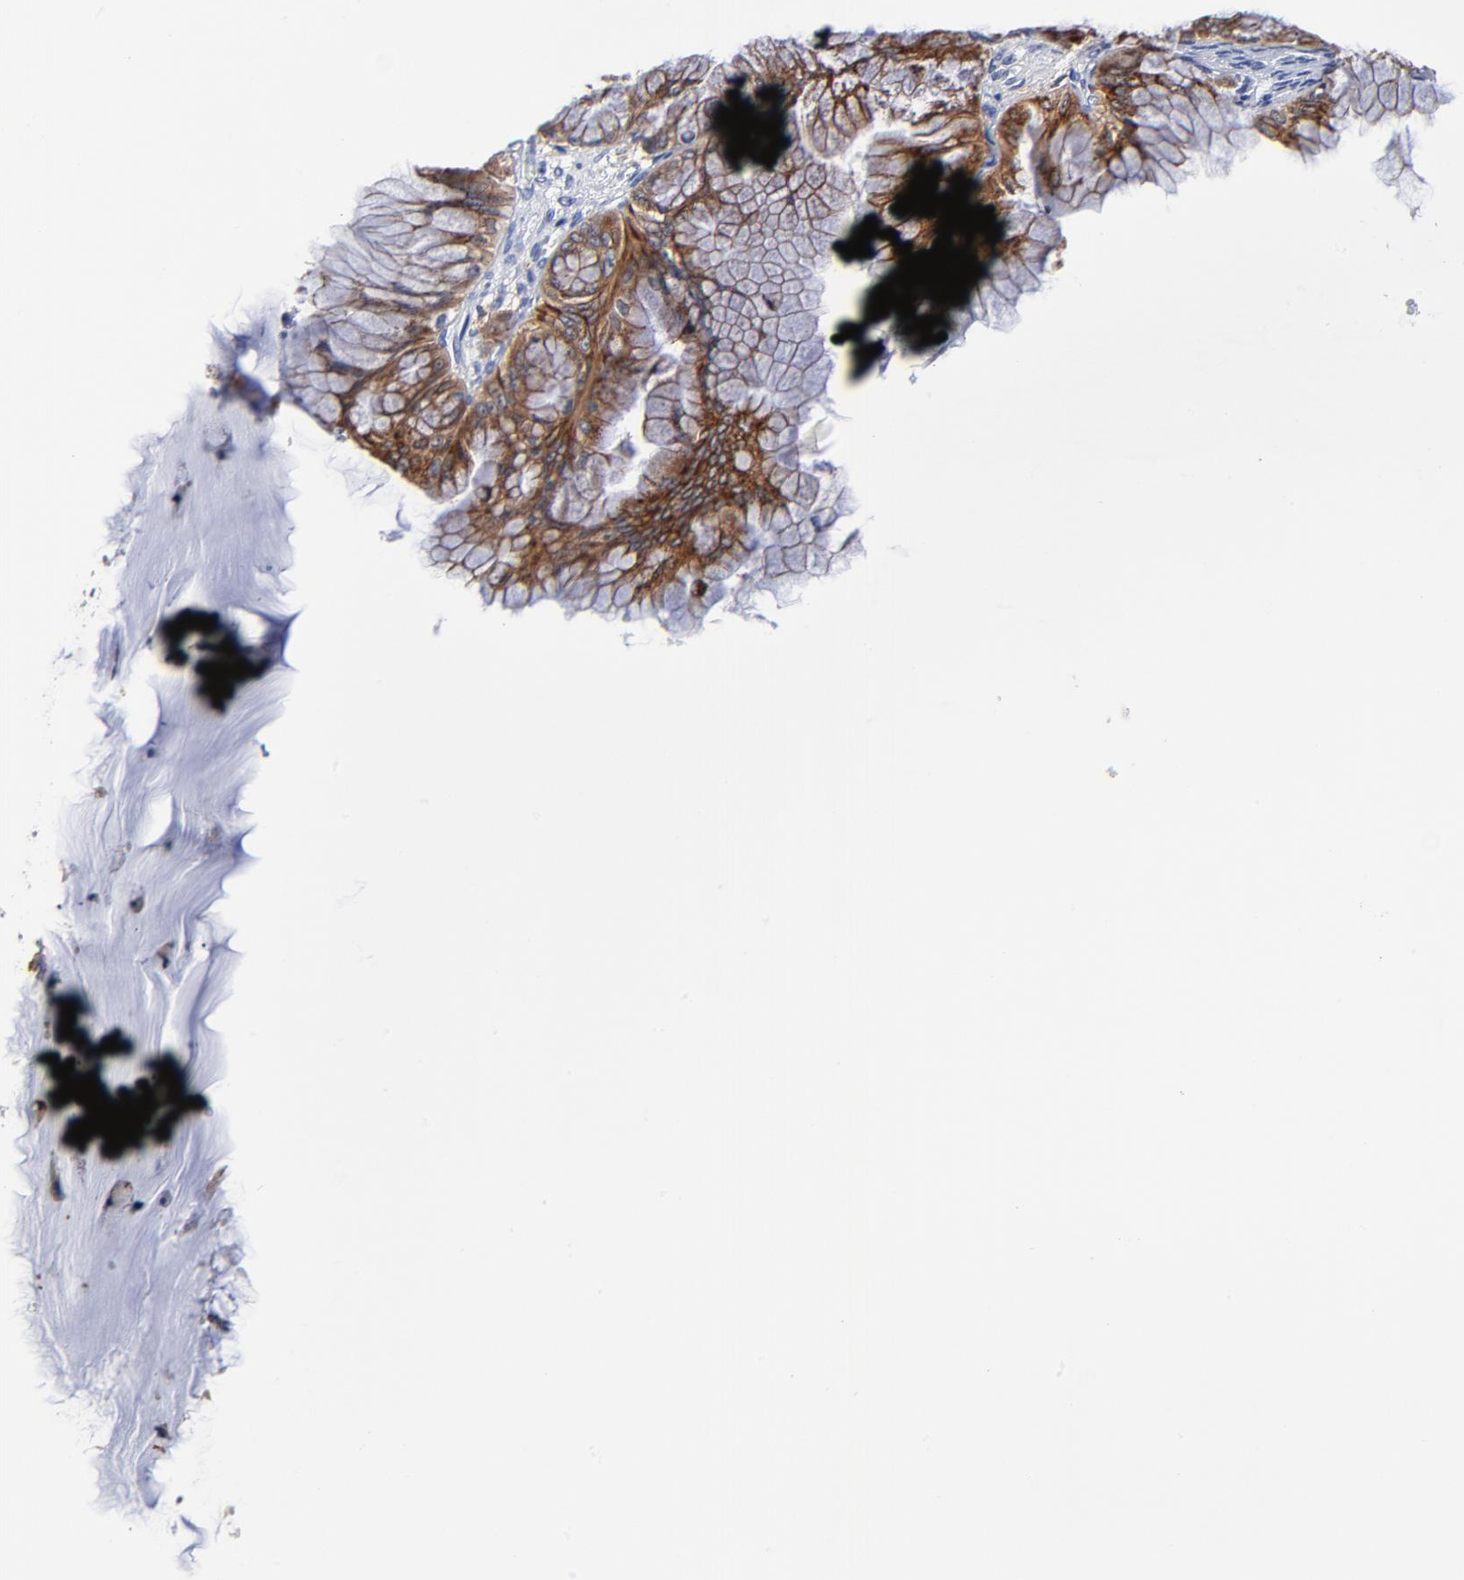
{"staining": {"intensity": "moderate", "quantity": ">75%", "location": "cytoplasmic/membranous"}, "tissue": "ovarian cancer", "cell_type": "Tumor cells", "image_type": "cancer", "snomed": [{"axis": "morphology", "description": "Cystadenocarcinoma, mucinous, NOS"}, {"axis": "topography", "description": "Ovary"}], "caption": "Mucinous cystadenocarcinoma (ovarian) tissue displays moderate cytoplasmic/membranous expression in about >75% of tumor cells", "gene": "CXADR", "patient": {"sex": "female", "age": 63}}